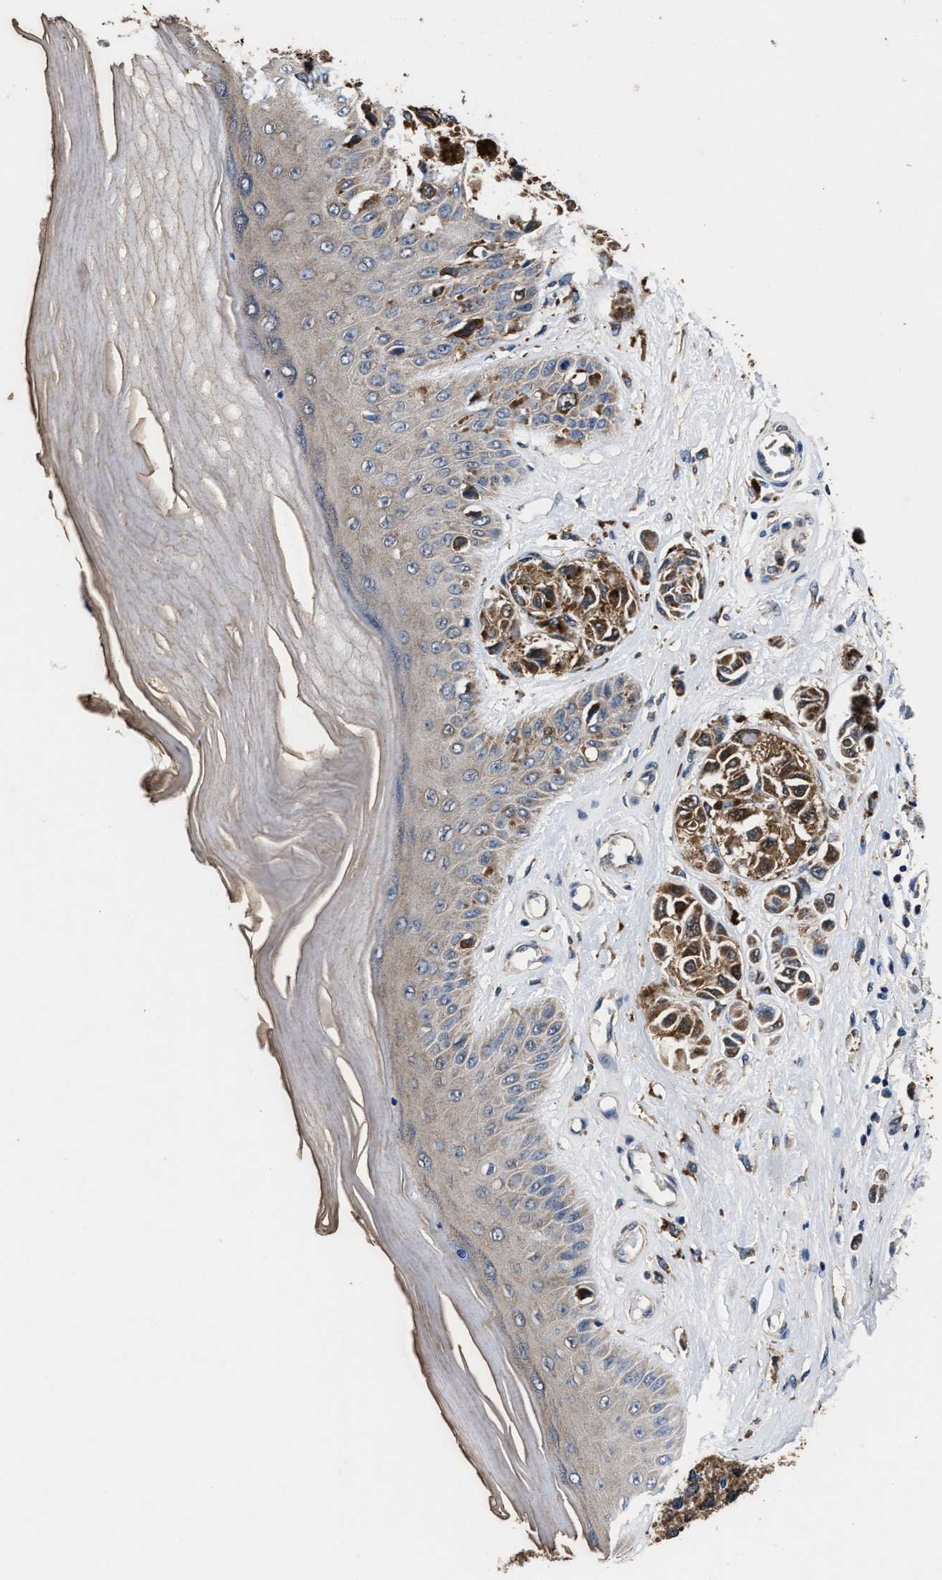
{"staining": {"intensity": "moderate", "quantity": ">75%", "location": "cytoplasmic/membranous"}, "tissue": "melanoma", "cell_type": "Tumor cells", "image_type": "cancer", "snomed": [{"axis": "morphology", "description": "Malignant melanoma, NOS"}, {"axis": "topography", "description": "Skin"}], "caption": "Protein expression analysis of malignant melanoma displays moderate cytoplasmic/membranous staining in approximately >75% of tumor cells.", "gene": "ACLY", "patient": {"sex": "female", "age": 64}}